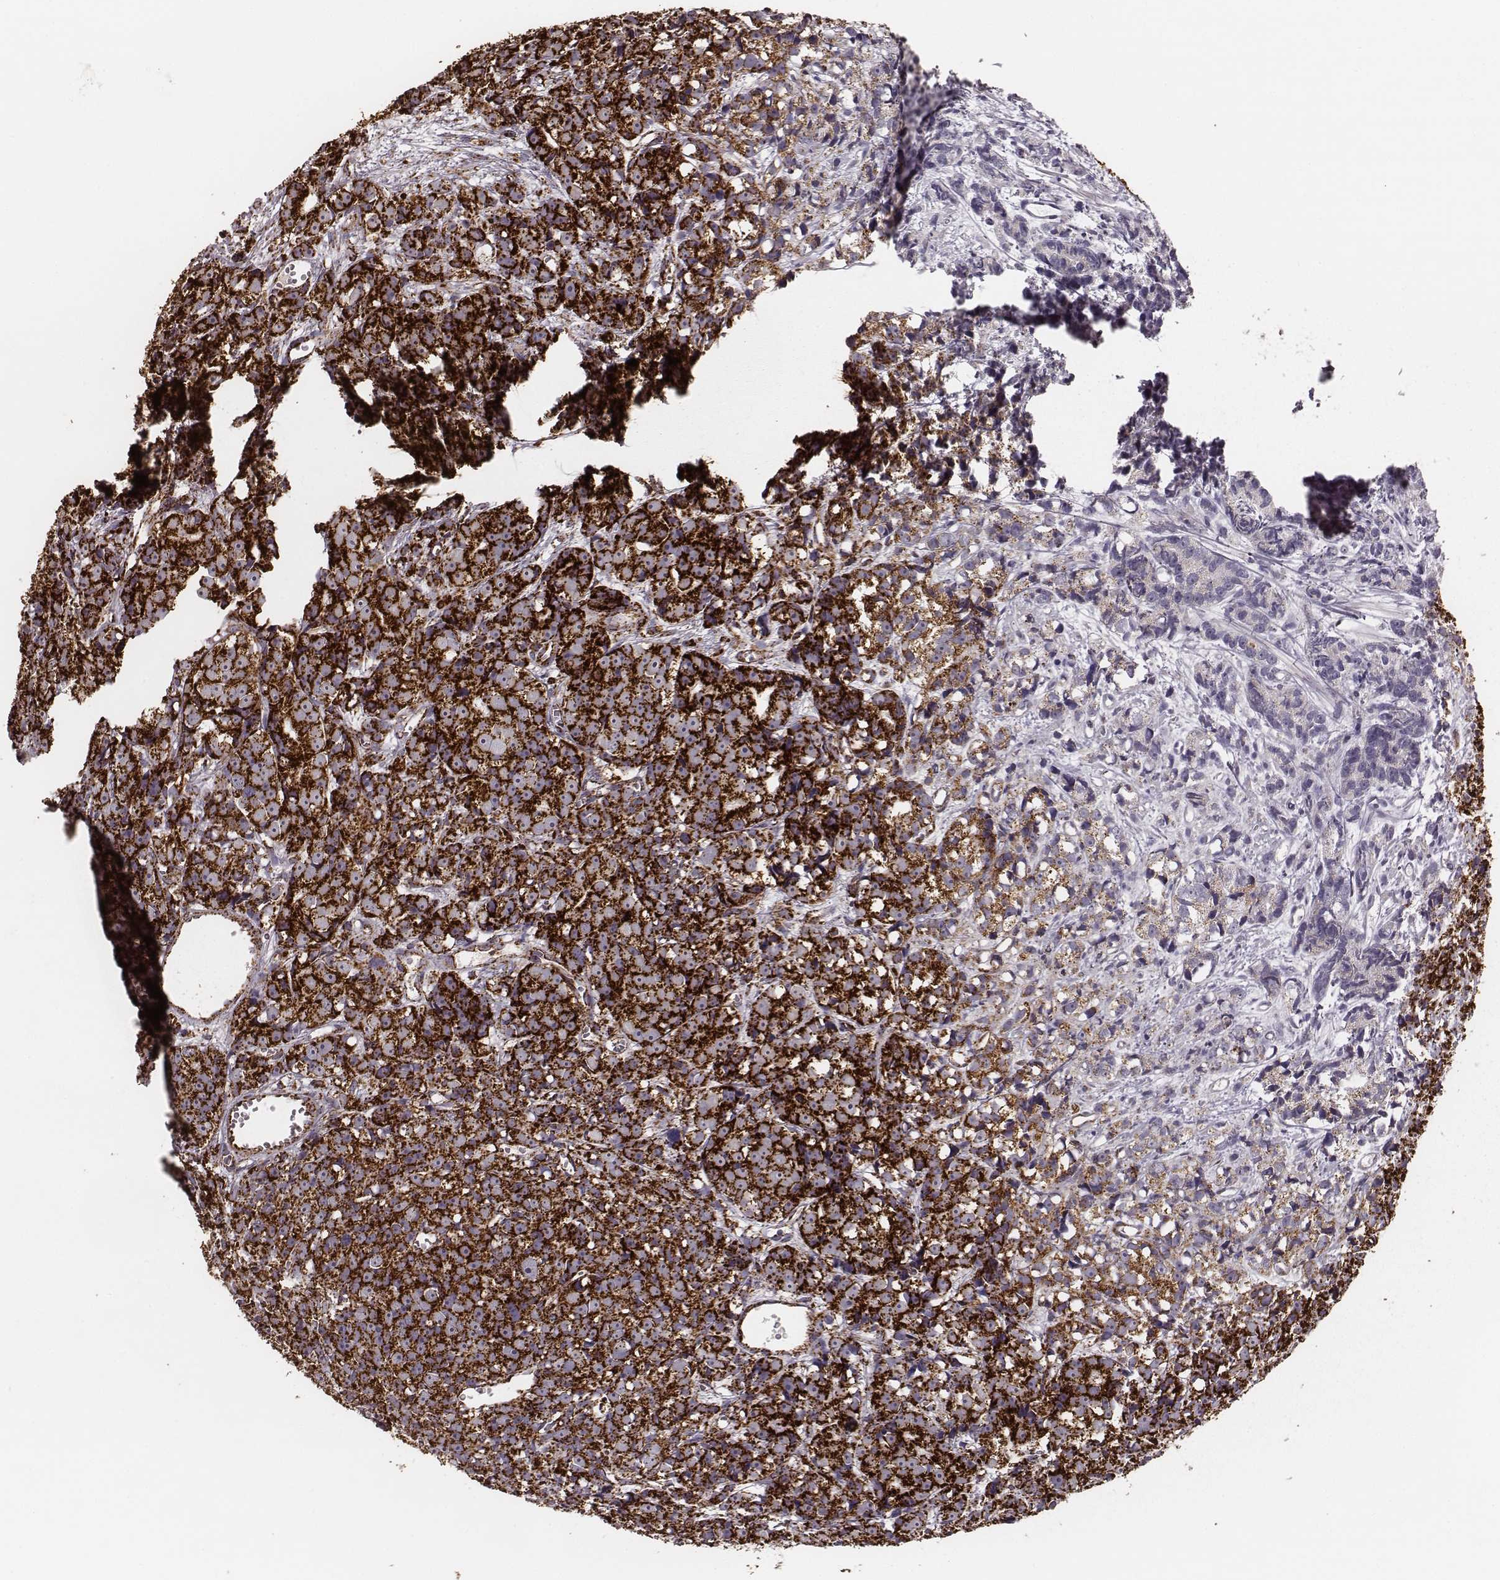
{"staining": {"intensity": "strong", "quantity": "25%-75%", "location": "cytoplasmic/membranous"}, "tissue": "prostate cancer", "cell_type": "Tumor cells", "image_type": "cancer", "snomed": [{"axis": "morphology", "description": "Adenocarcinoma, High grade"}, {"axis": "topography", "description": "Prostate"}], "caption": "Strong cytoplasmic/membranous staining for a protein is seen in approximately 25%-75% of tumor cells of prostate cancer using IHC.", "gene": "TUFM", "patient": {"sex": "male", "age": 77}}